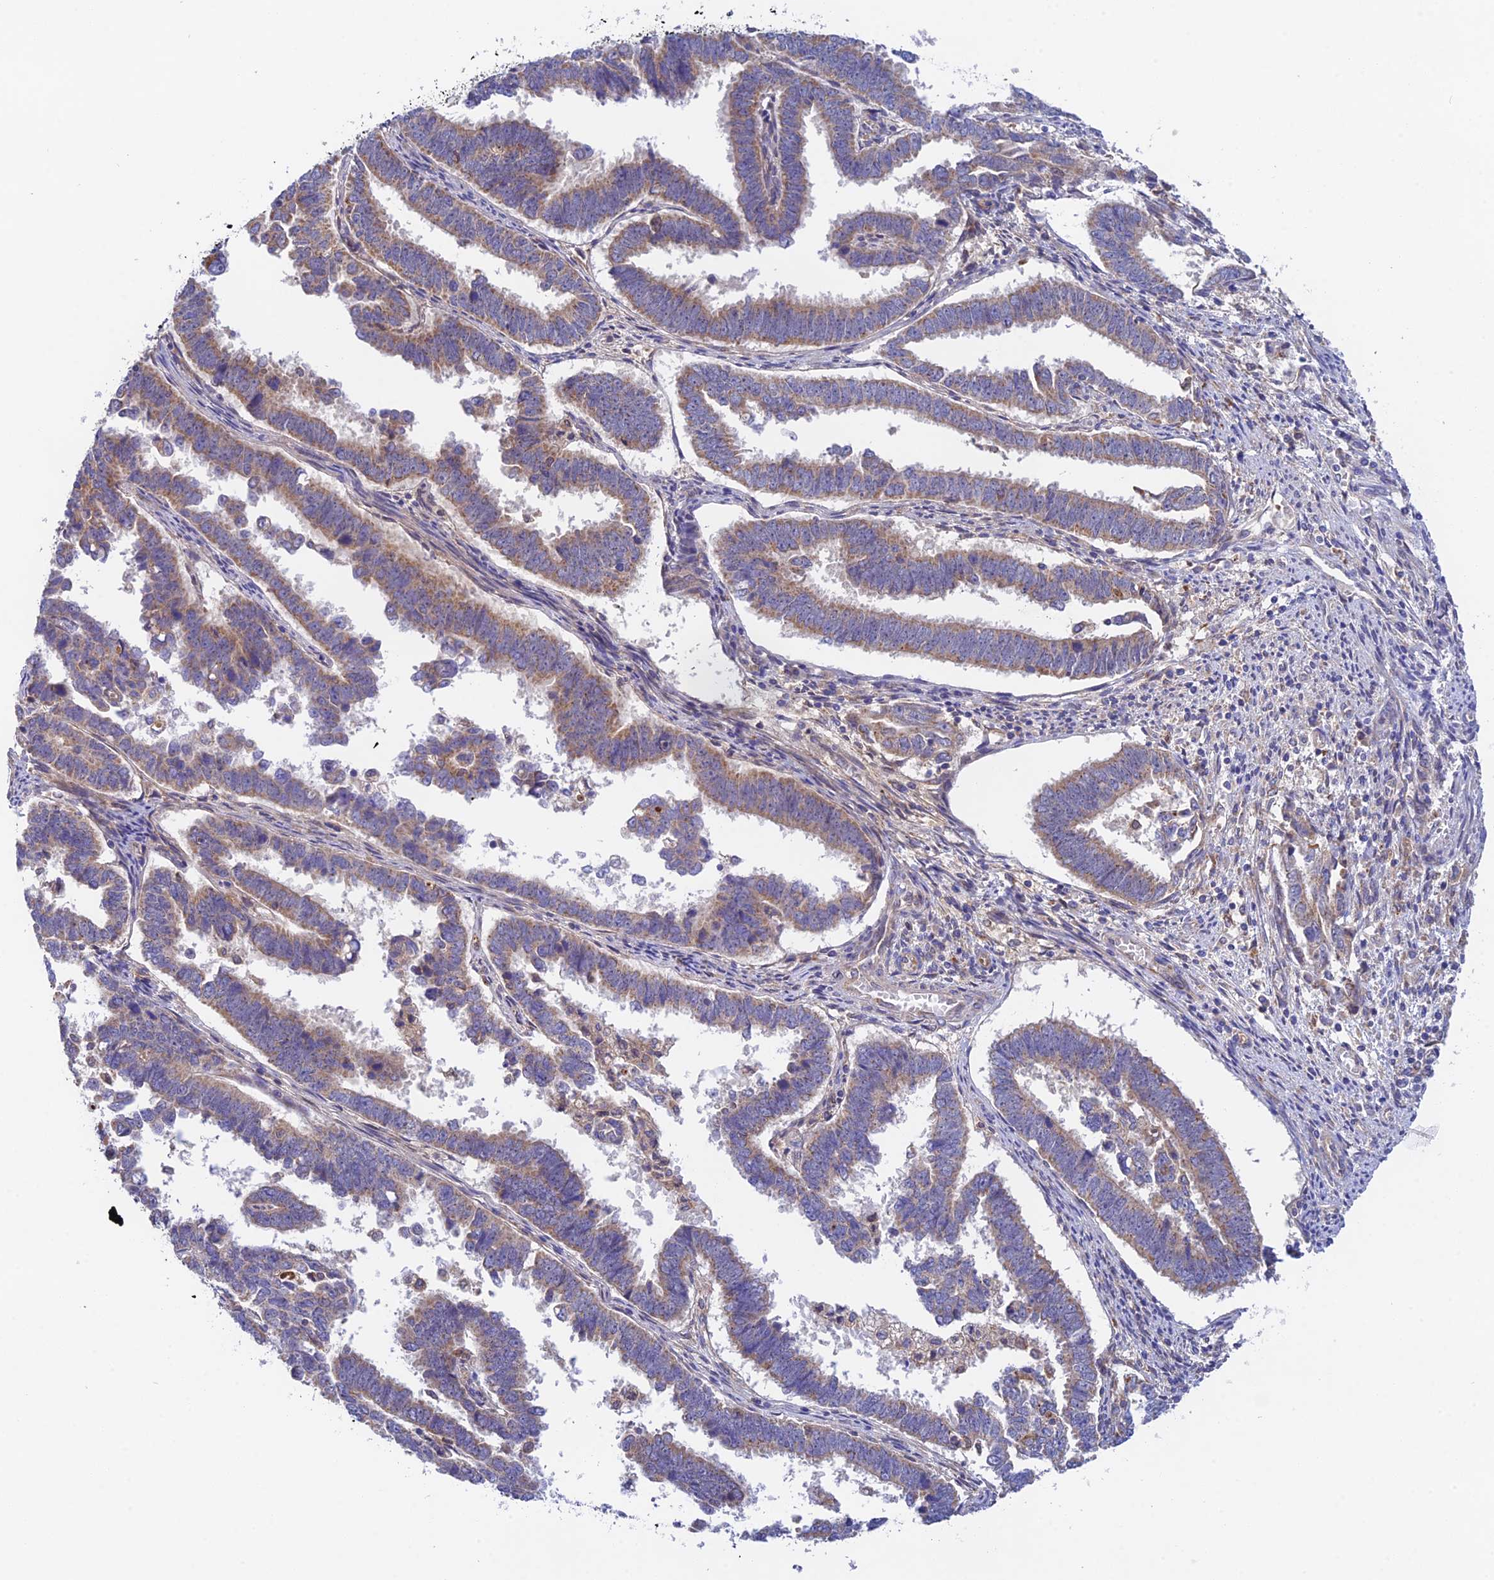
{"staining": {"intensity": "moderate", "quantity": ">75%", "location": "cytoplasmic/membranous"}, "tissue": "endometrial cancer", "cell_type": "Tumor cells", "image_type": "cancer", "snomed": [{"axis": "morphology", "description": "Adenocarcinoma, NOS"}, {"axis": "topography", "description": "Endometrium"}], "caption": "This is an image of IHC staining of adenocarcinoma (endometrial), which shows moderate positivity in the cytoplasmic/membranous of tumor cells.", "gene": "RANBP6", "patient": {"sex": "female", "age": 75}}